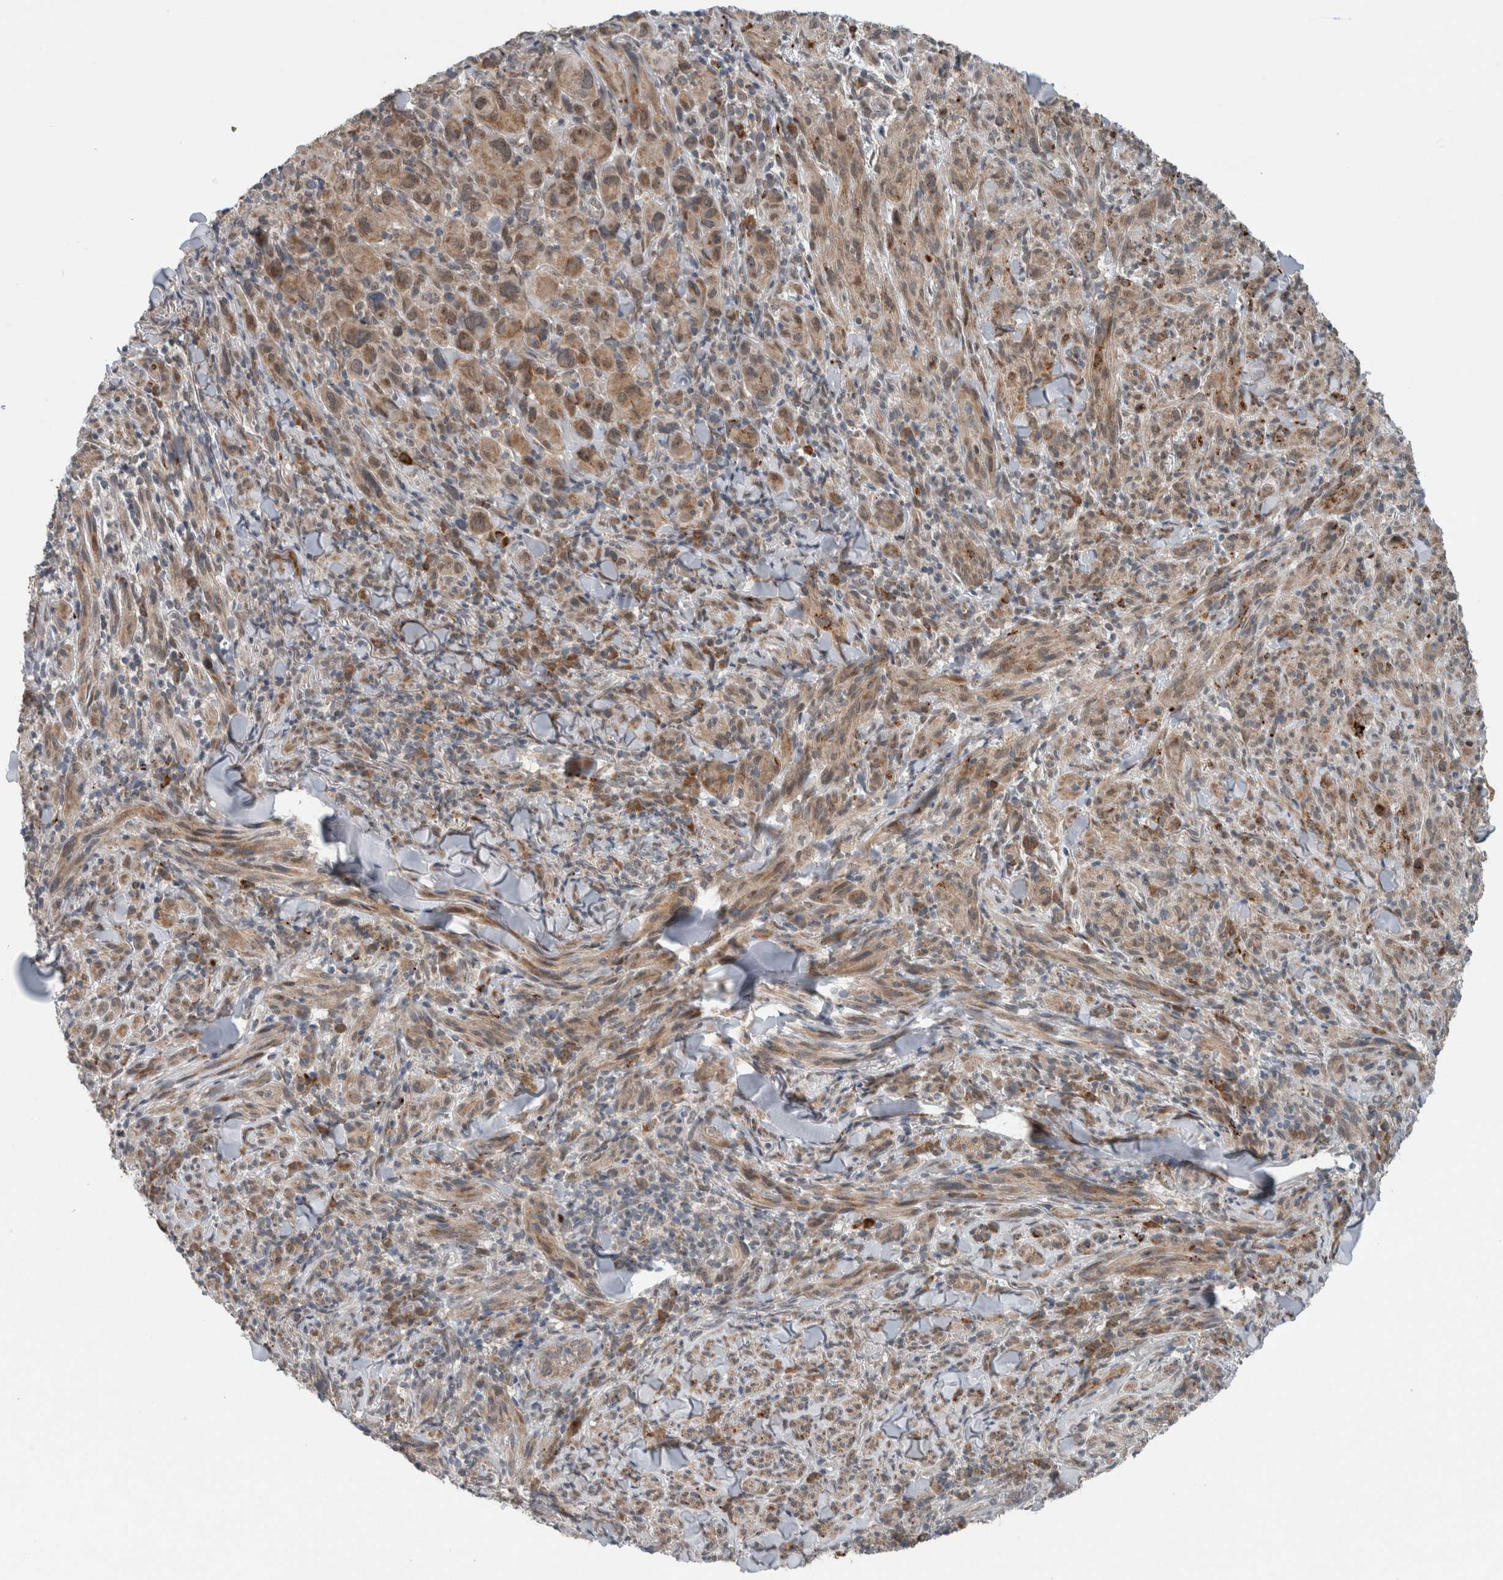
{"staining": {"intensity": "weak", "quantity": ">75%", "location": "cytoplasmic/membranous"}, "tissue": "melanoma", "cell_type": "Tumor cells", "image_type": "cancer", "snomed": [{"axis": "morphology", "description": "Malignant melanoma, NOS"}, {"axis": "topography", "description": "Skin of head"}], "caption": "This is an image of IHC staining of malignant melanoma, which shows weak staining in the cytoplasmic/membranous of tumor cells.", "gene": "GBA2", "patient": {"sex": "male", "age": 96}}